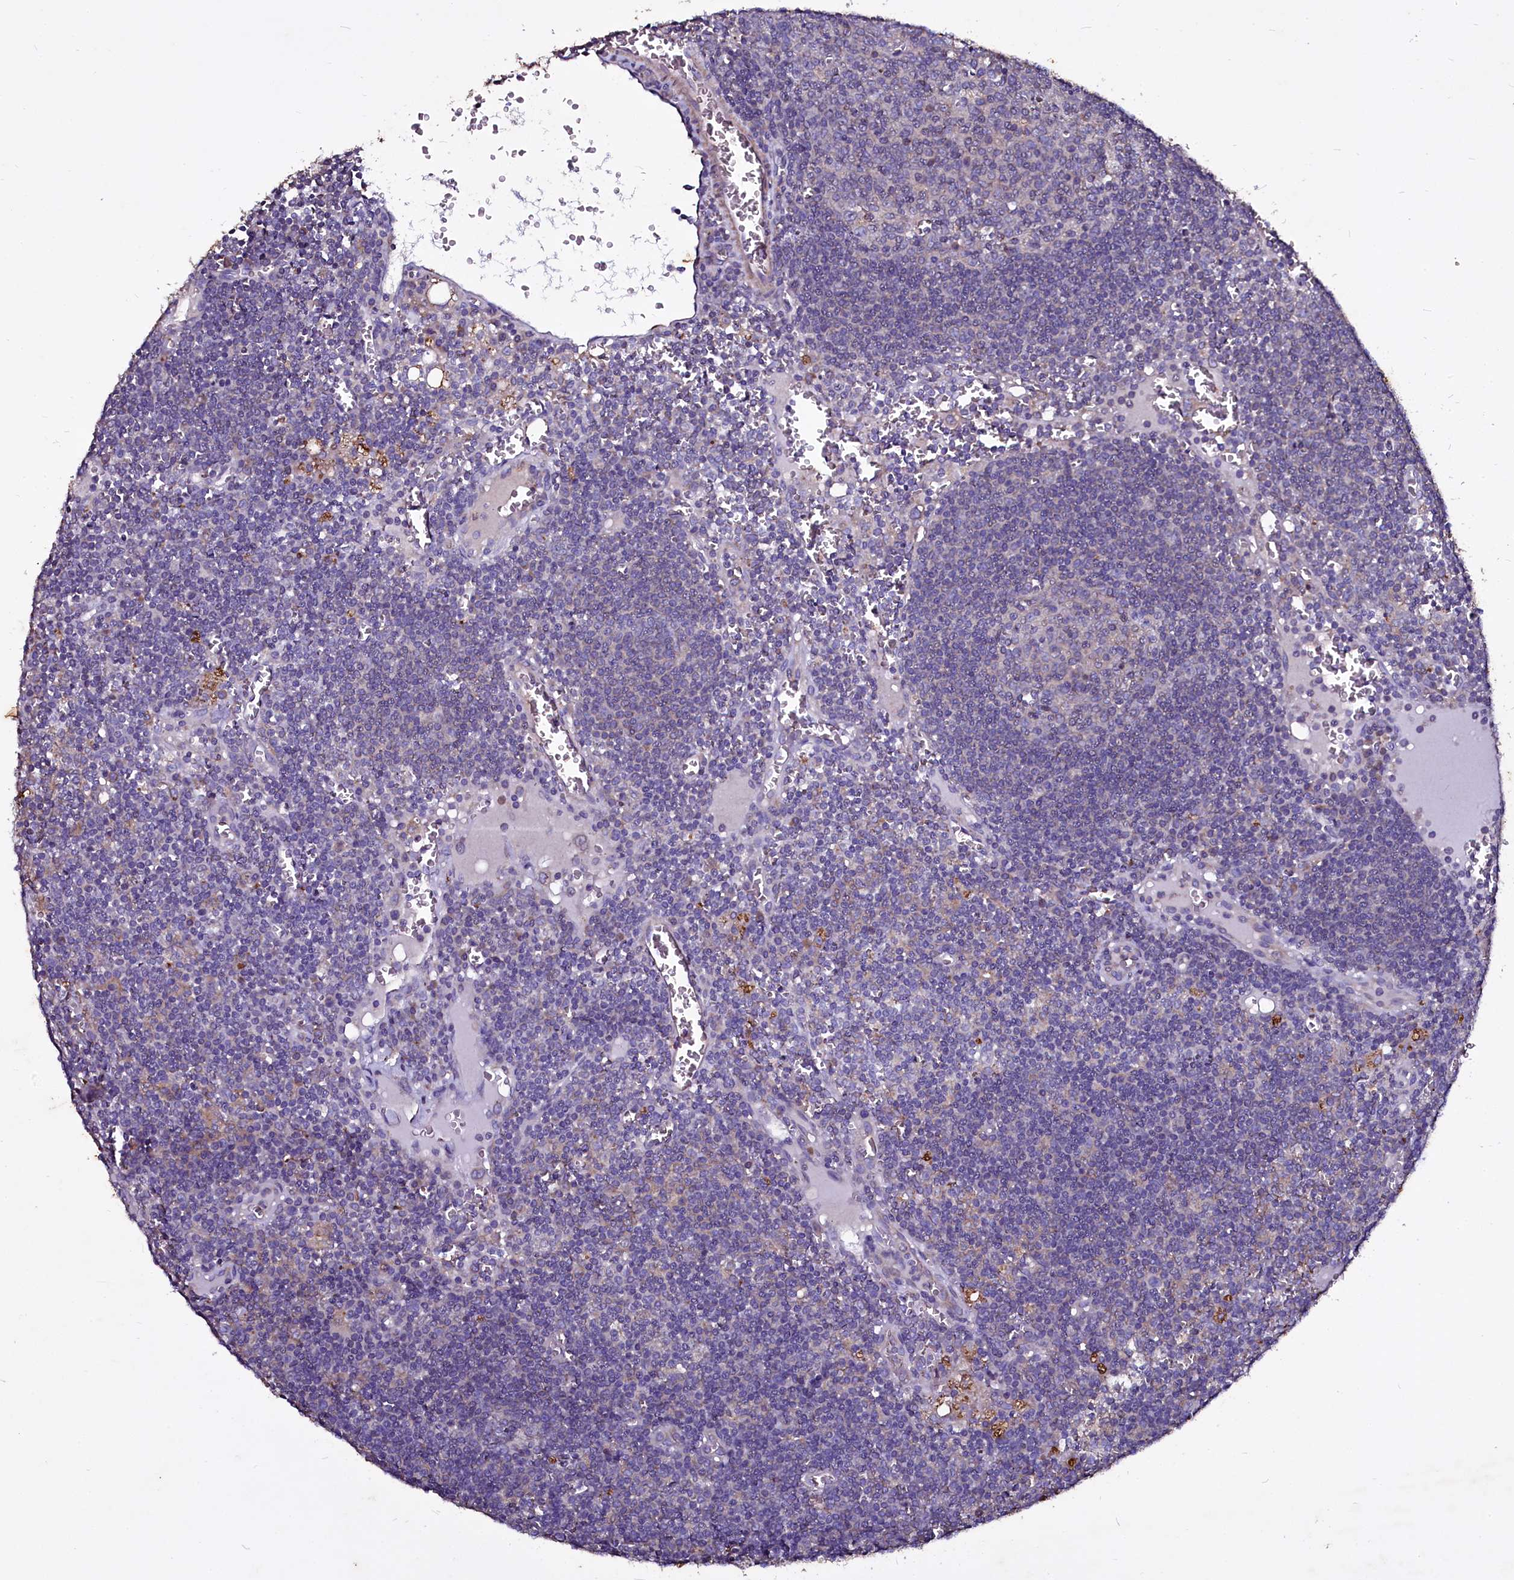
{"staining": {"intensity": "negative", "quantity": "none", "location": "none"}, "tissue": "lymph node", "cell_type": "Germinal center cells", "image_type": "normal", "snomed": [{"axis": "morphology", "description": "Normal tissue, NOS"}, {"axis": "topography", "description": "Lymph node"}], "caption": "This histopathology image is of normal lymph node stained with immunohistochemistry to label a protein in brown with the nuclei are counter-stained blue. There is no staining in germinal center cells.", "gene": "SELENOT", "patient": {"sex": "female", "age": 73}}